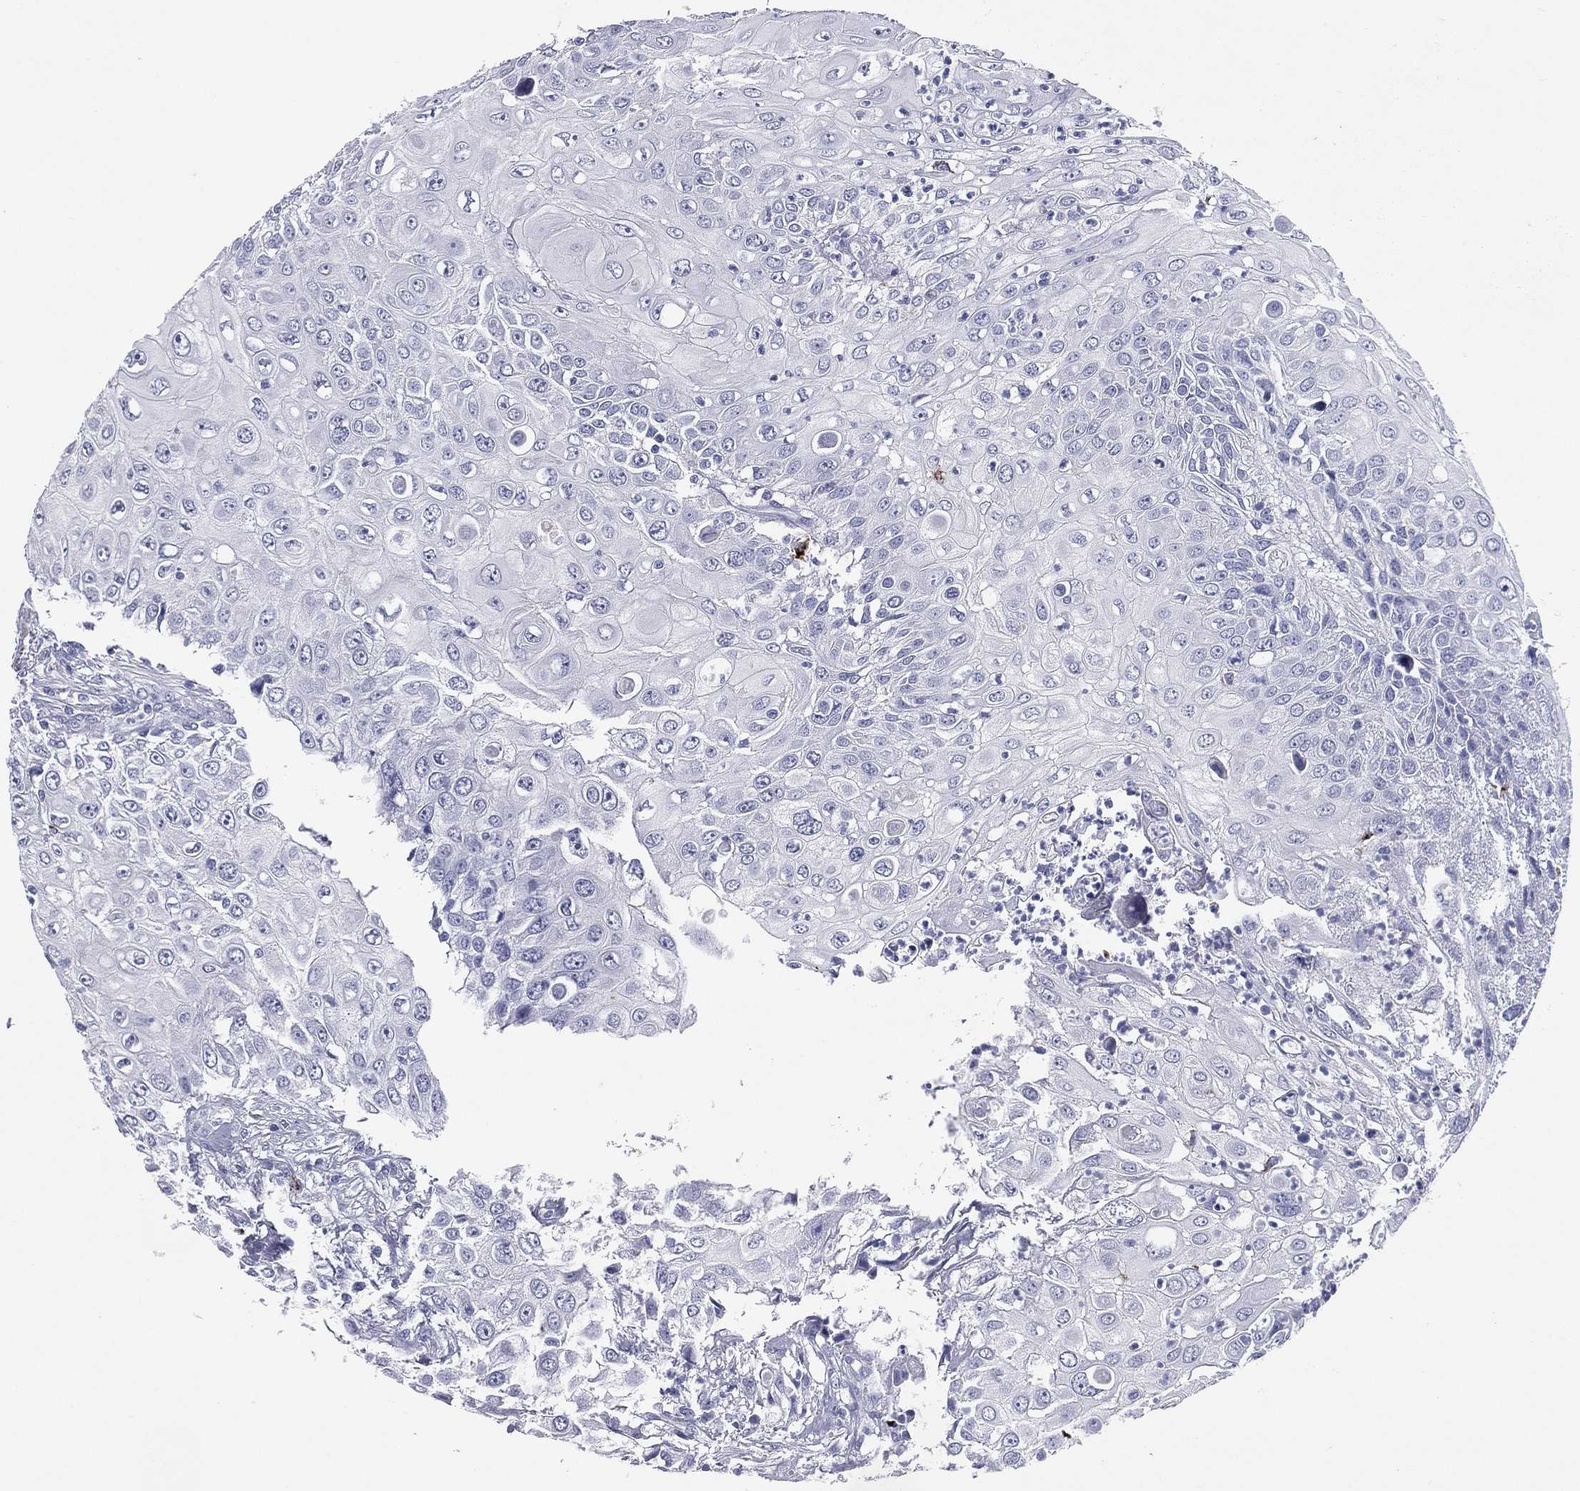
{"staining": {"intensity": "negative", "quantity": "none", "location": "none"}, "tissue": "urothelial cancer", "cell_type": "Tumor cells", "image_type": "cancer", "snomed": [{"axis": "morphology", "description": "Urothelial carcinoma, High grade"}, {"axis": "topography", "description": "Urinary bladder"}], "caption": "Immunohistochemistry (IHC) micrograph of urothelial cancer stained for a protein (brown), which demonstrates no staining in tumor cells.", "gene": "HLA-DOA", "patient": {"sex": "female", "age": 79}}